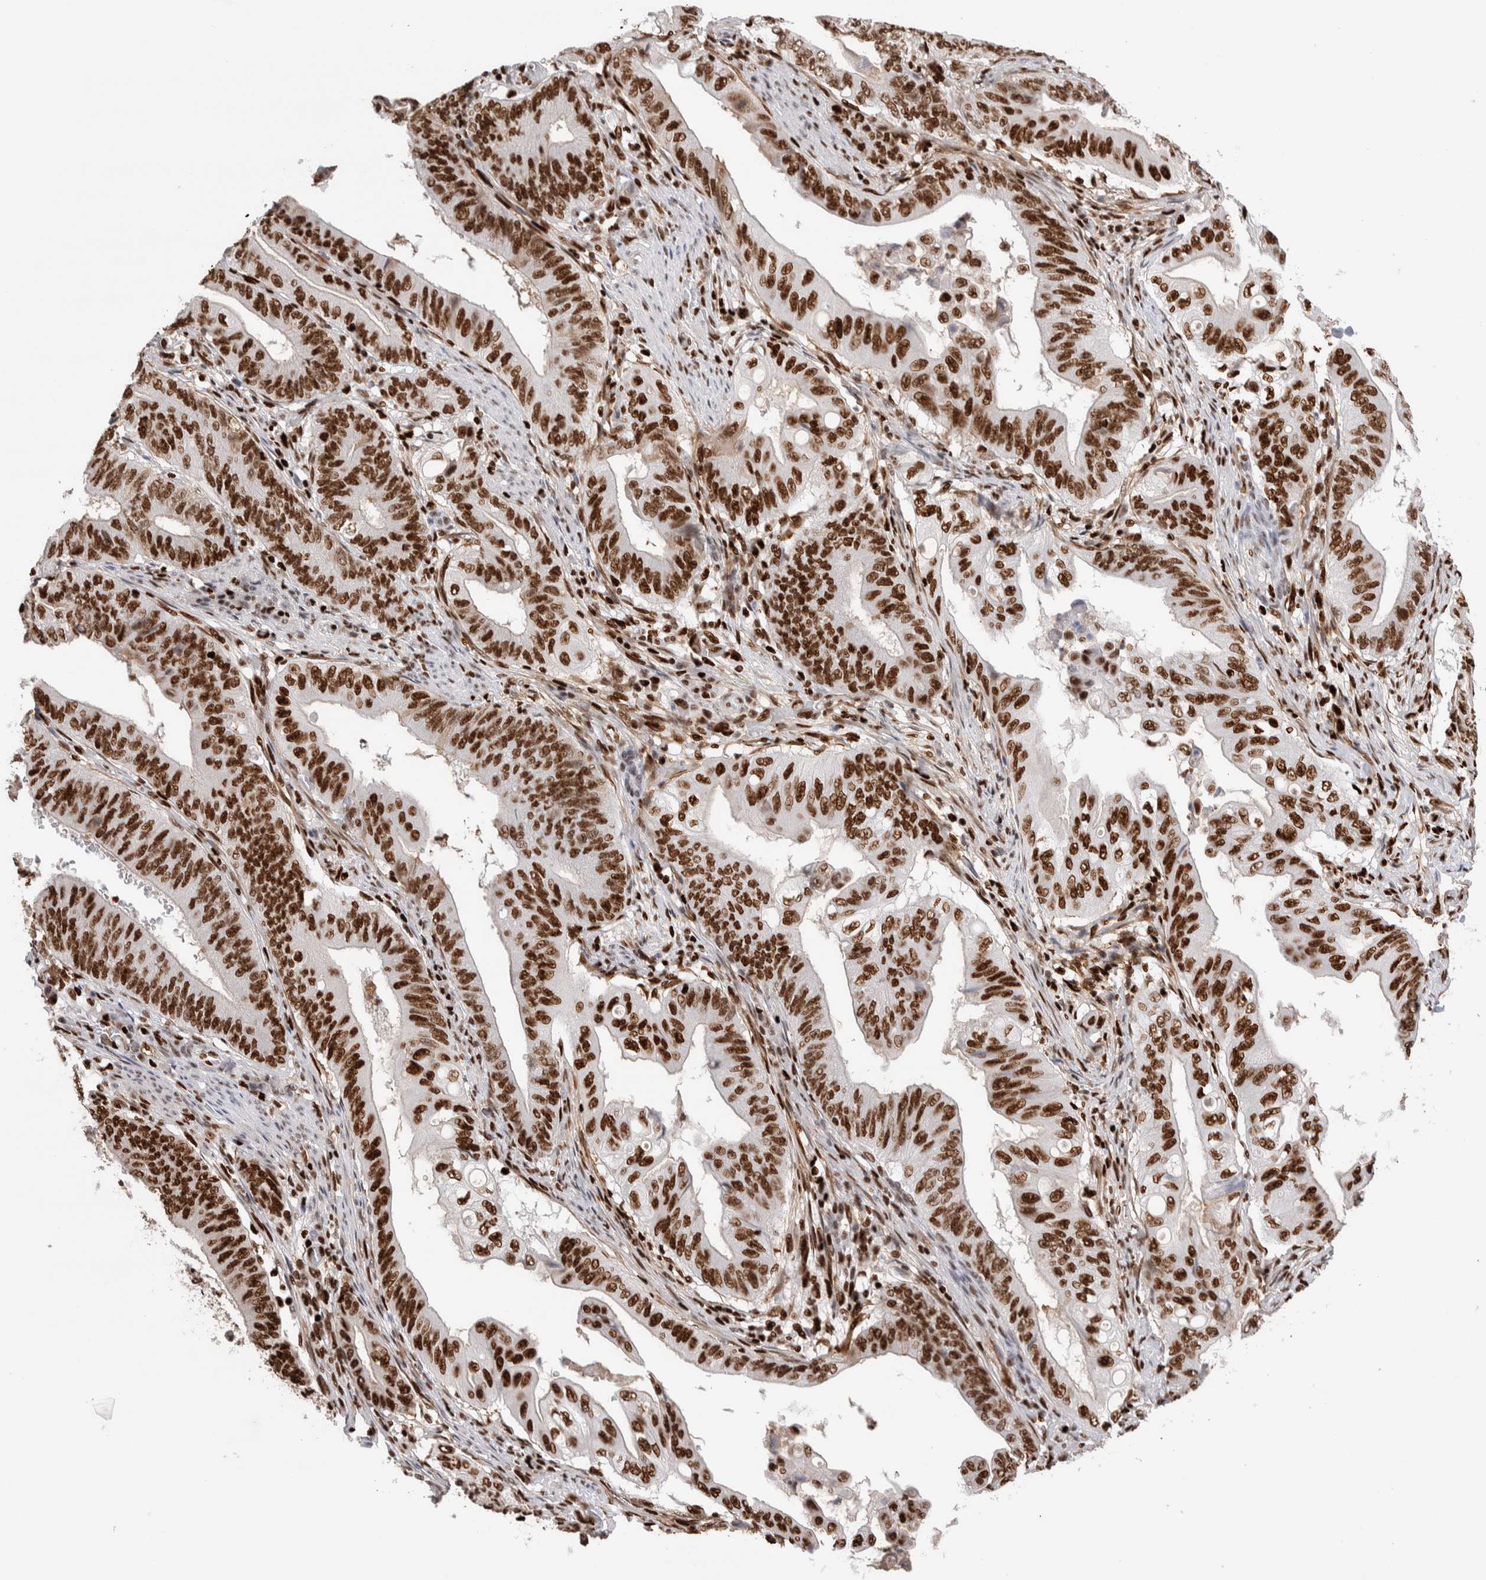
{"staining": {"intensity": "strong", "quantity": ">75%", "location": "nuclear"}, "tissue": "stomach cancer", "cell_type": "Tumor cells", "image_type": "cancer", "snomed": [{"axis": "morphology", "description": "Adenocarcinoma, NOS"}, {"axis": "topography", "description": "Stomach"}], "caption": "Immunohistochemistry photomicrograph of neoplastic tissue: human adenocarcinoma (stomach) stained using immunohistochemistry reveals high levels of strong protein expression localized specifically in the nuclear of tumor cells, appearing as a nuclear brown color.", "gene": "RNASEK-C17orf49", "patient": {"sex": "female", "age": 73}}